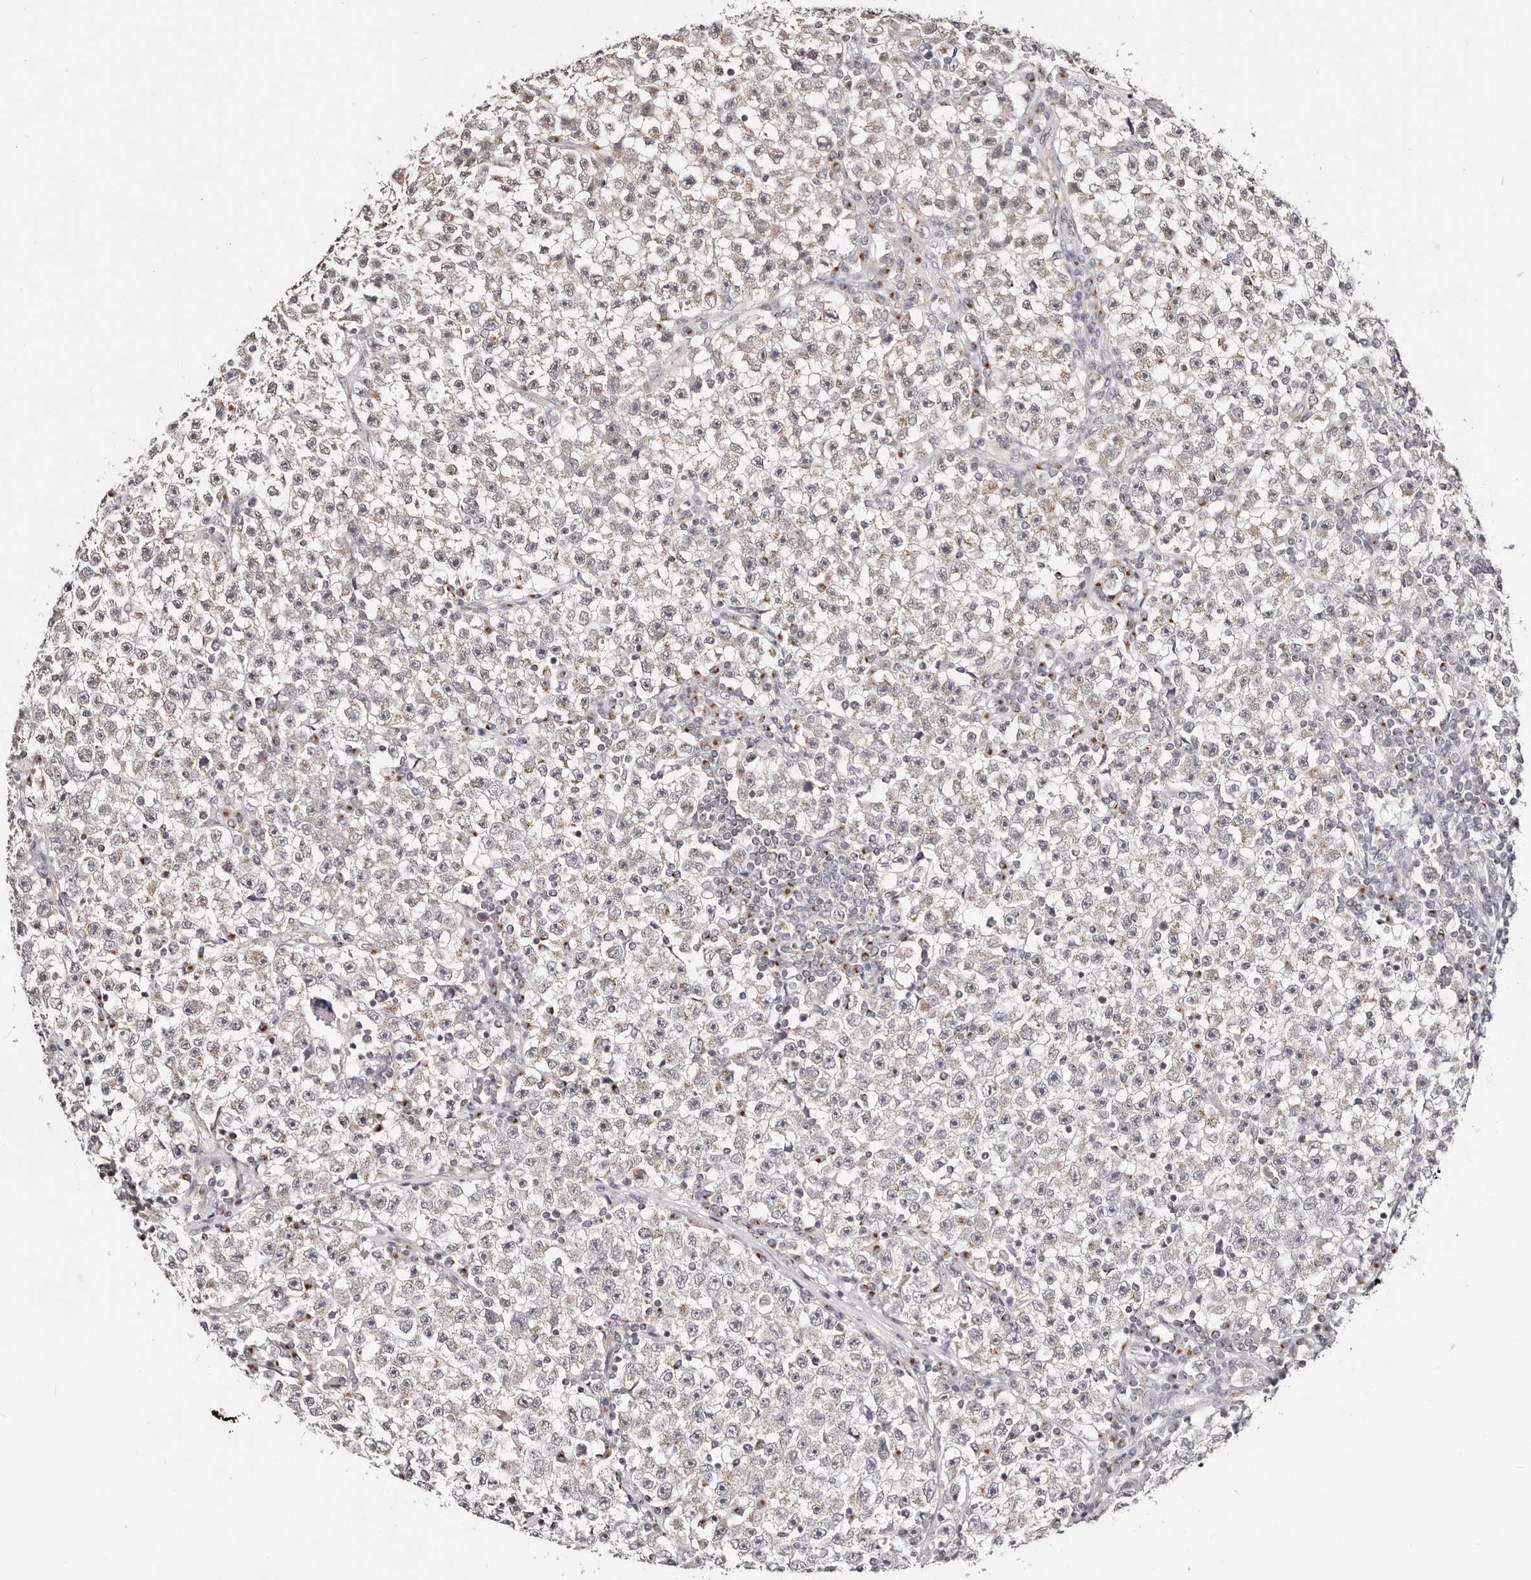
{"staining": {"intensity": "moderate", "quantity": "<25%", "location": "cytoplasmic/membranous"}, "tissue": "testis cancer", "cell_type": "Tumor cells", "image_type": "cancer", "snomed": [{"axis": "morphology", "description": "Seminoma, NOS"}, {"axis": "topography", "description": "Testis"}], "caption": "Moderate cytoplasmic/membranous positivity for a protein is present in about <25% of tumor cells of seminoma (testis) using immunohistochemistry (IHC).", "gene": "VIPAS39", "patient": {"sex": "male", "age": 22}}